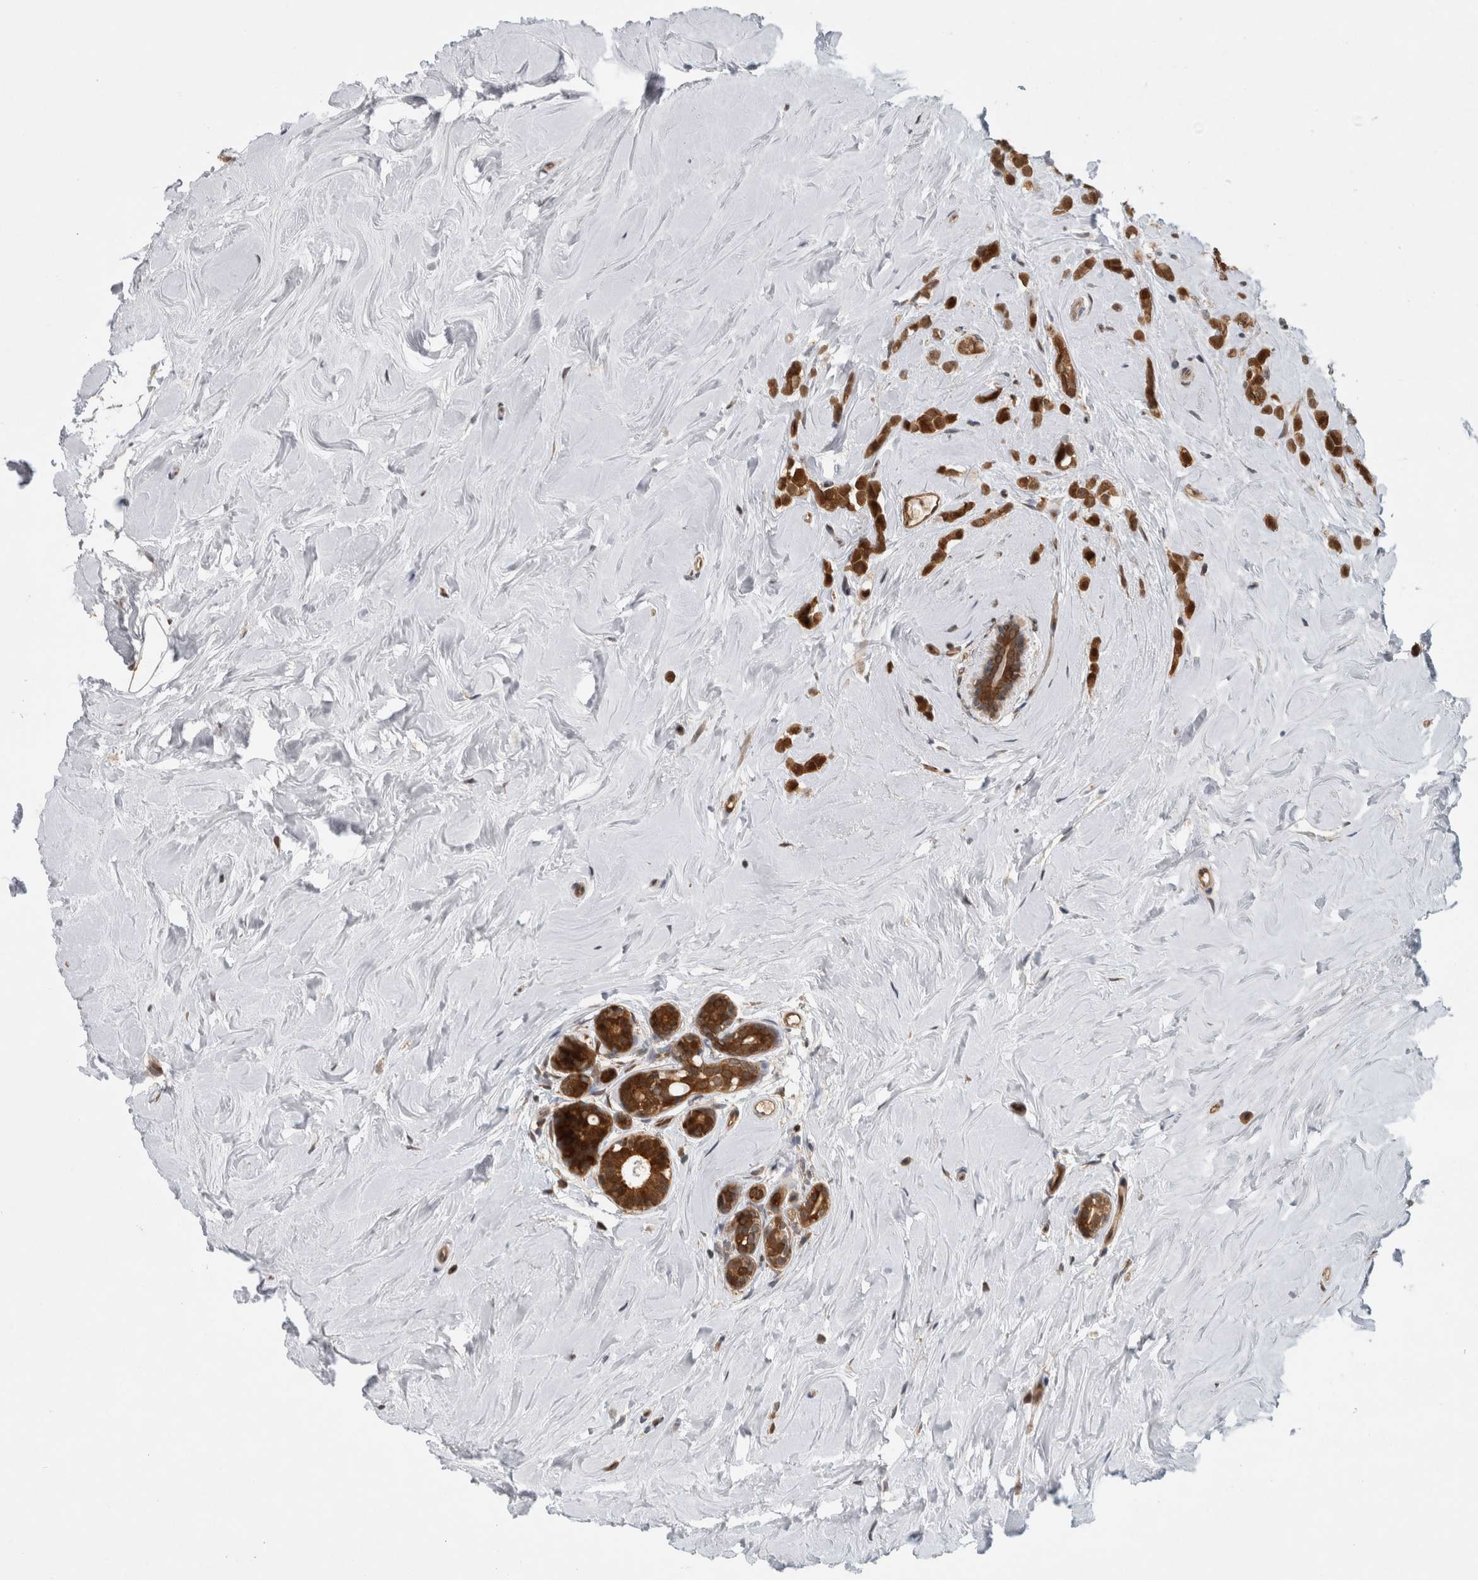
{"staining": {"intensity": "strong", "quantity": ">75%", "location": "cytoplasmic/membranous,nuclear"}, "tissue": "breast cancer", "cell_type": "Tumor cells", "image_type": "cancer", "snomed": [{"axis": "morphology", "description": "Lobular carcinoma"}, {"axis": "topography", "description": "Breast"}], "caption": "This image shows breast lobular carcinoma stained with immunohistochemistry (IHC) to label a protein in brown. The cytoplasmic/membranous and nuclear of tumor cells show strong positivity for the protein. Nuclei are counter-stained blue.", "gene": "ASTN2", "patient": {"sex": "female", "age": 47}}